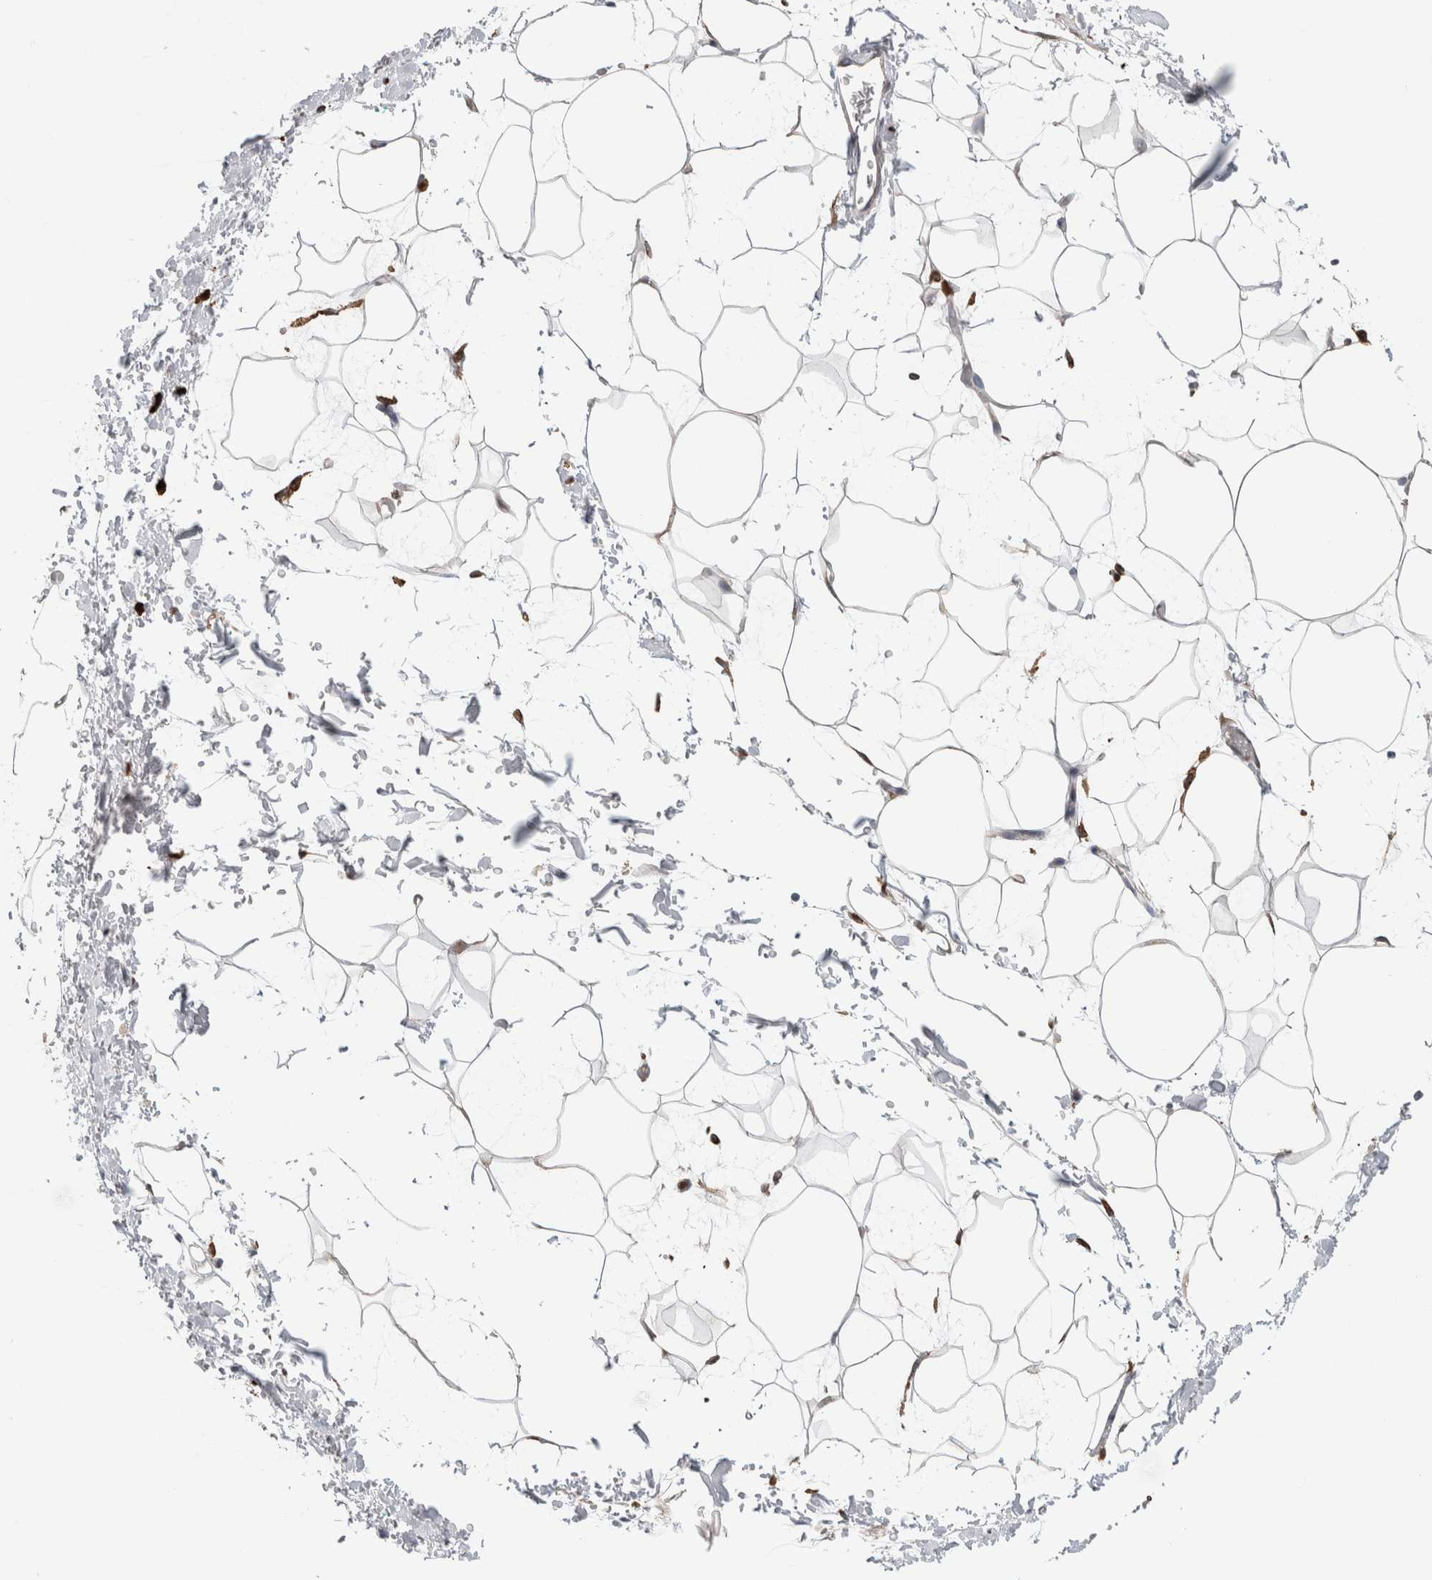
{"staining": {"intensity": "moderate", "quantity": ">75%", "location": "cytoplasmic/membranous"}, "tissue": "adipose tissue", "cell_type": "Adipocytes", "image_type": "normal", "snomed": [{"axis": "morphology", "description": "Normal tissue, NOS"}, {"axis": "topography", "description": "Soft tissue"}], "caption": "DAB immunohistochemical staining of benign adipose tissue displays moderate cytoplasmic/membranous protein positivity in about >75% of adipocytes. (DAB (3,3'-diaminobenzidine) IHC, brown staining for protein, blue staining for nuclei).", "gene": "P4HA1", "patient": {"sex": "male", "age": 72}}